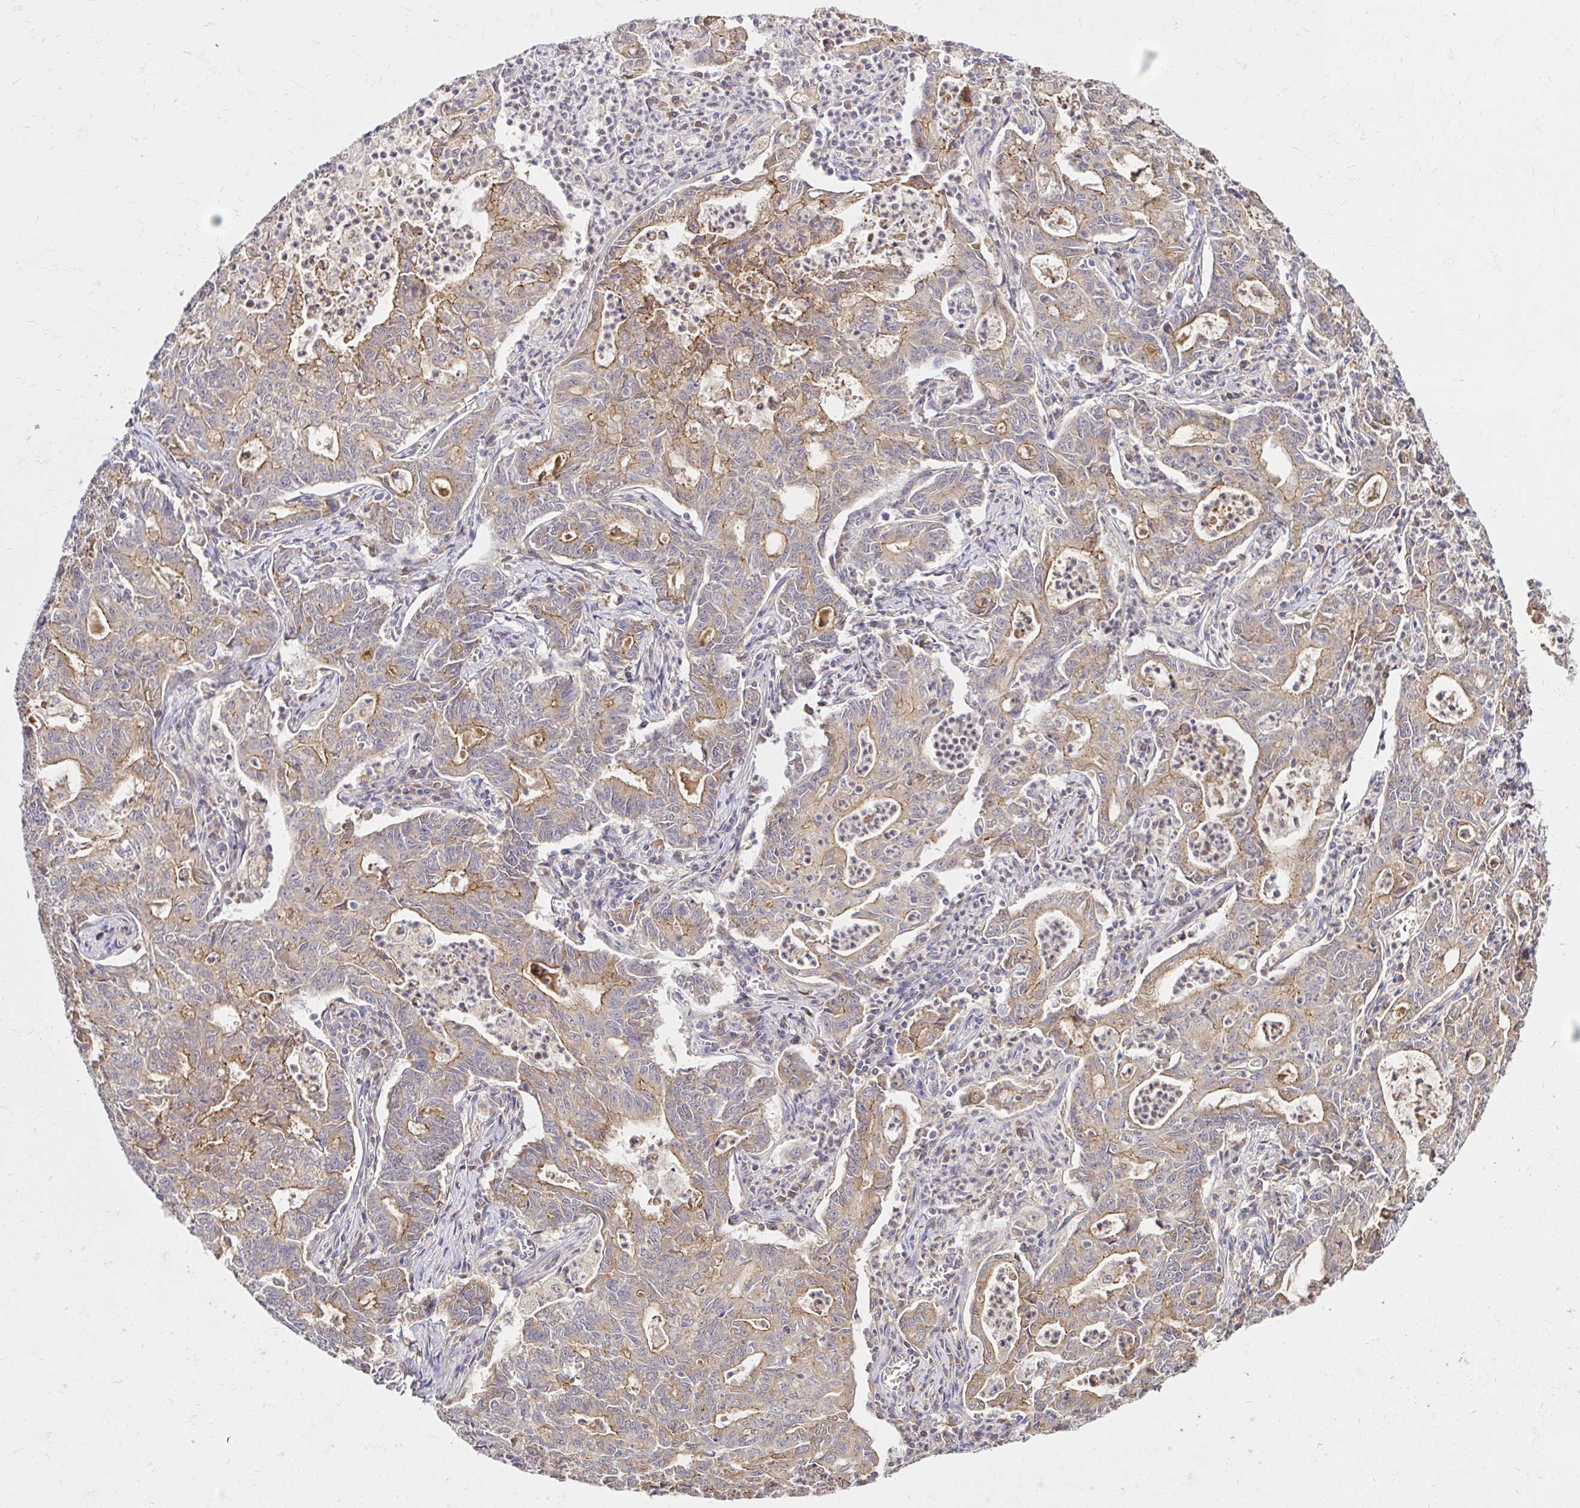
{"staining": {"intensity": "moderate", "quantity": ">75%", "location": "cytoplasmic/membranous"}, "tissue": "stomach cancer", "cell_type": "Tumor cells", "image_type": "cancer", "snomed": [{"axis": "morphology", "description": "Adenocarcinoma, NOS"}, {"axis": "topography", "description": "Stomach, upper"}], "caption": "Protein expression analysis of adenocarcinoma (stomach) demonstrates moderate cytoplasmic/membranous staining in about >75% of tumor cells.", "gene": "ARHGEF37", "patient": {"sex": "female", "age": 79}}